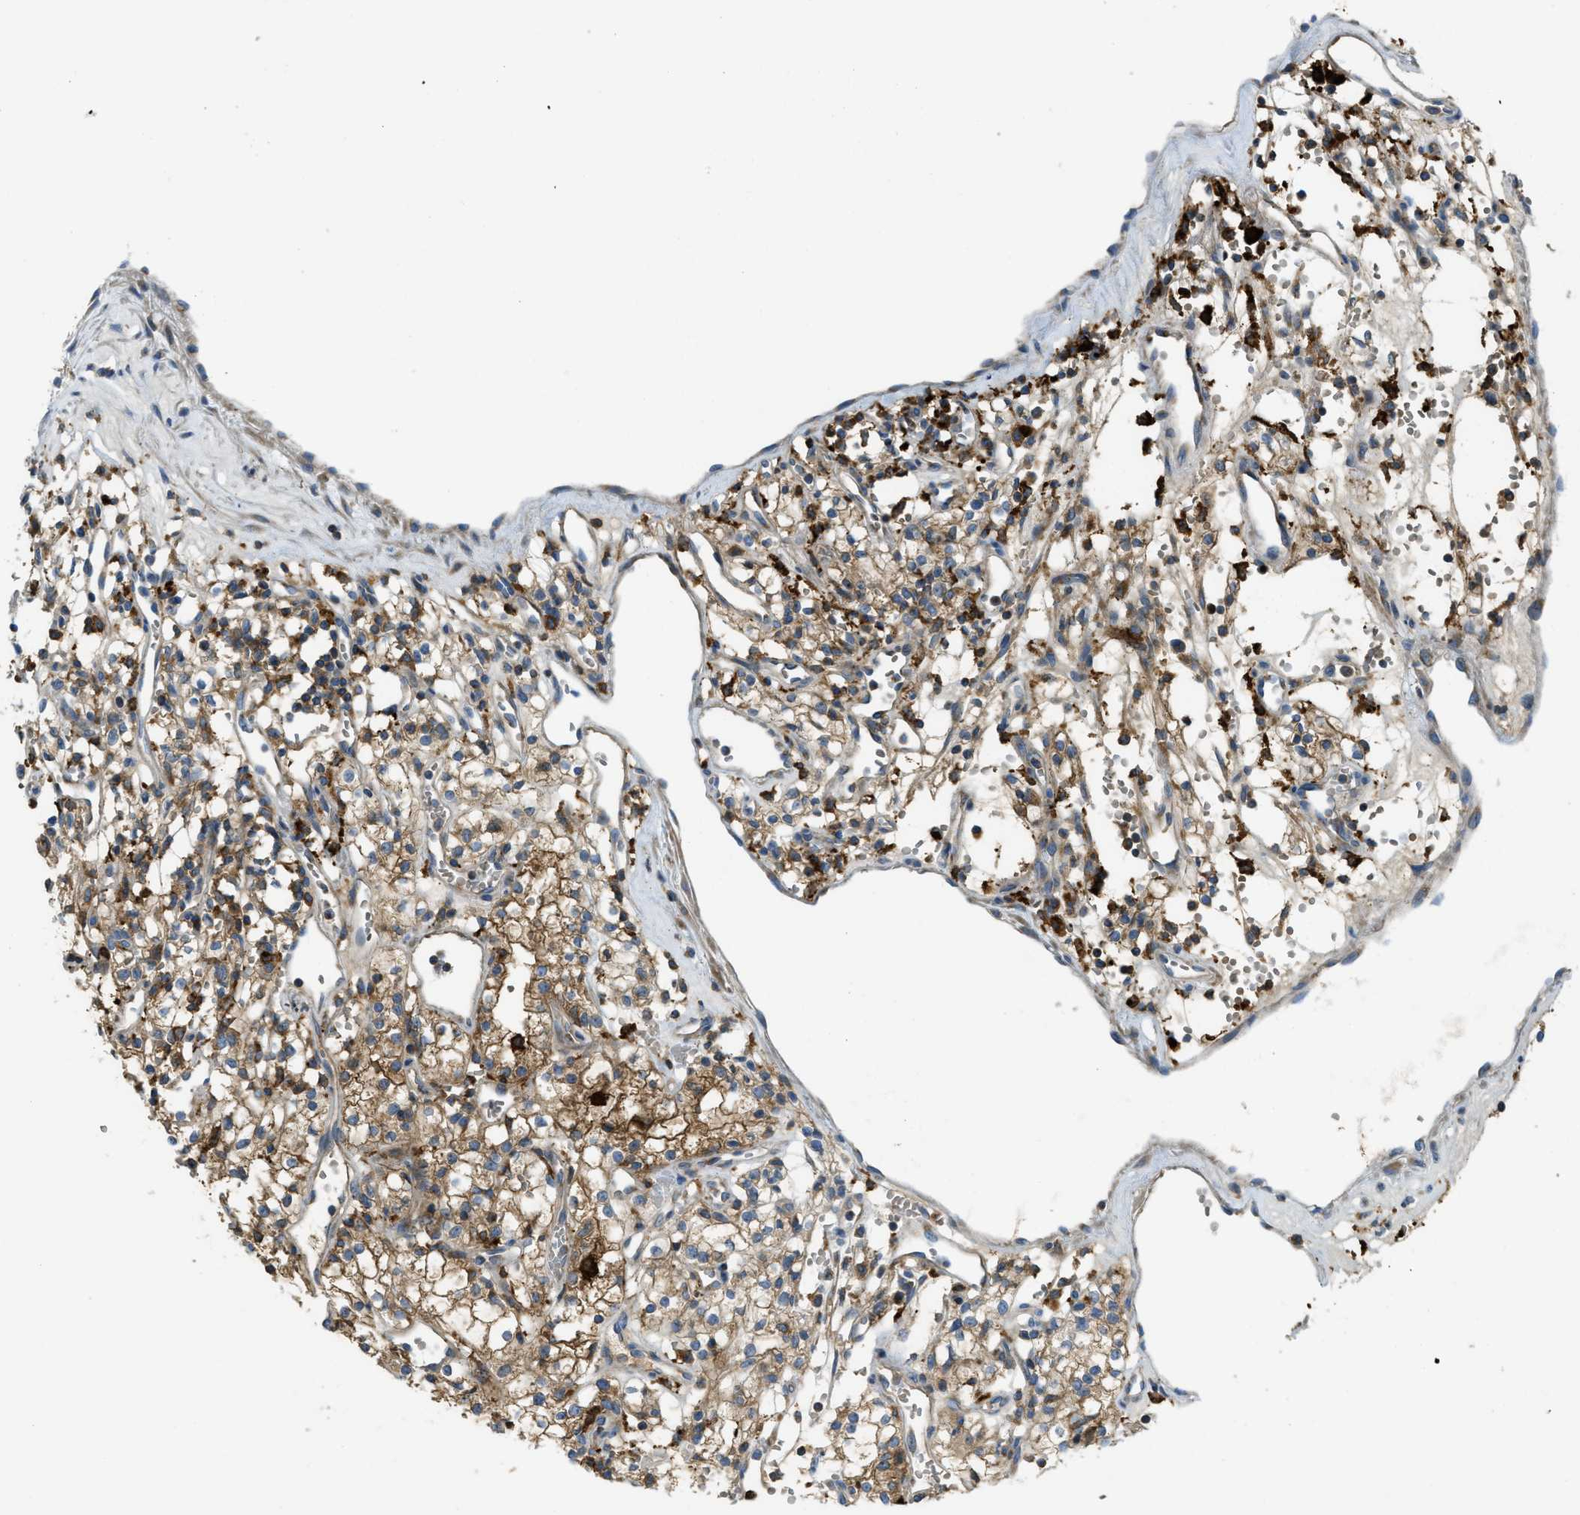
{"staining": {"intensity": "moderate", "quantity": ">75%", "location": "cytoplasmic/membranous"}, "tissue": "renal cancer", "cell_type": "Tumor cells", "image_type": "cancer", "snomed": [{"axis": "morphology", "description": "Adenocarcinoma, NOS"}, {"axis": "topography", "description": "Kidney"}], "caption": "A high-resolution micrograph shows IHC staining of renal cancer (adenocarcinoma), which reveals moderate cytoplasmic/membranous staining in about >75% of tumor cells.", "gene": "RFFL", "patient": {"sex": "male", "age": 59}}